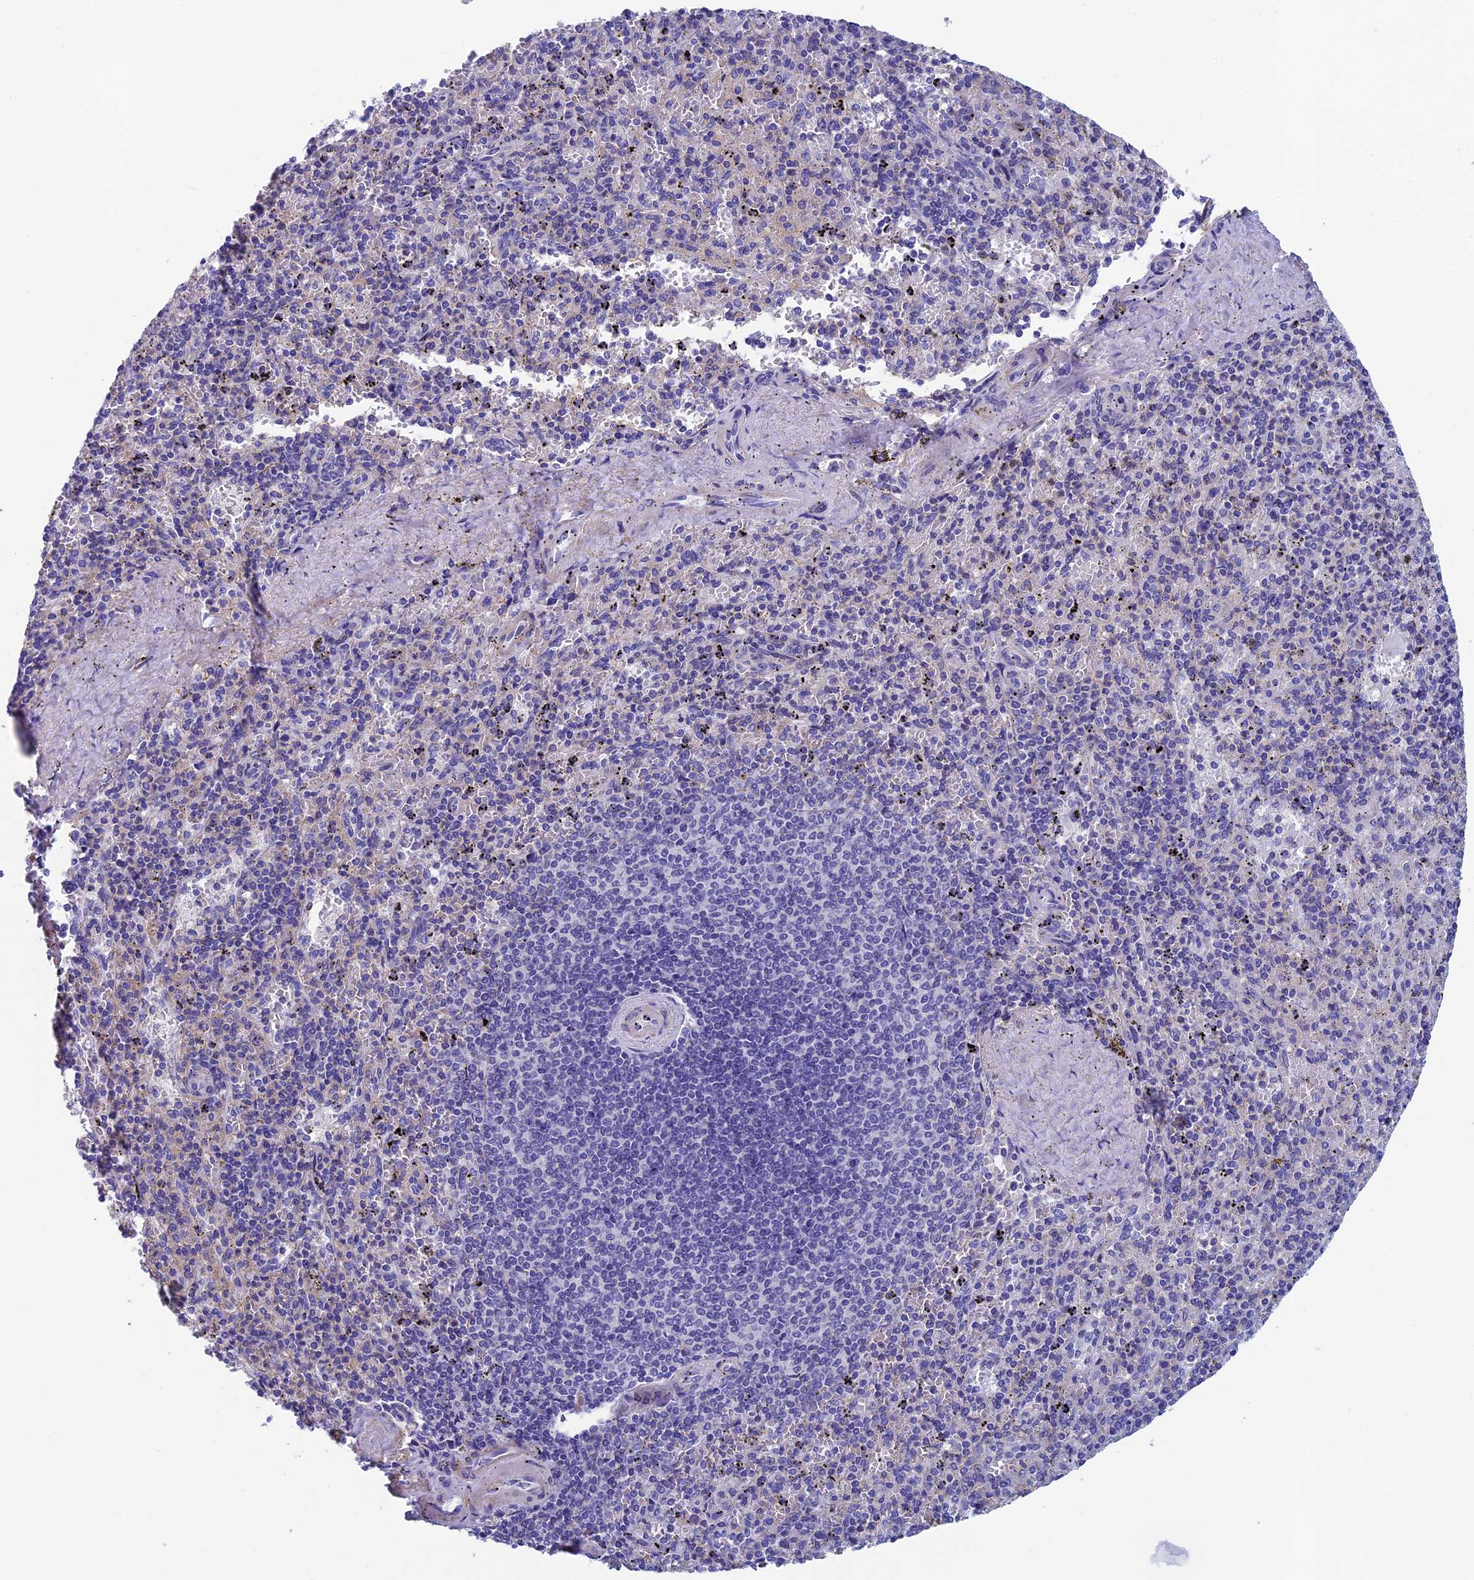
{"staining": {"intensity": "negative", "quantity": "none", "location": "none"}, "tissue": "spleen", "cell_type": "Cells in red pulp", "image_type": "normal", "snomed": [{"axis": "morphology", "description": "Normal tissue, NOS"}, {"axis": "topography", "description": "Spleen"}], "caption": "High magnification brightfield microscopy of benign spleen stained with DAB (brown) and counterstained with hematoxylin (blue): cells in red pulp show no significant expression.", "gene": "ADH7", "patient": {"sex": "male", "age": 82}}